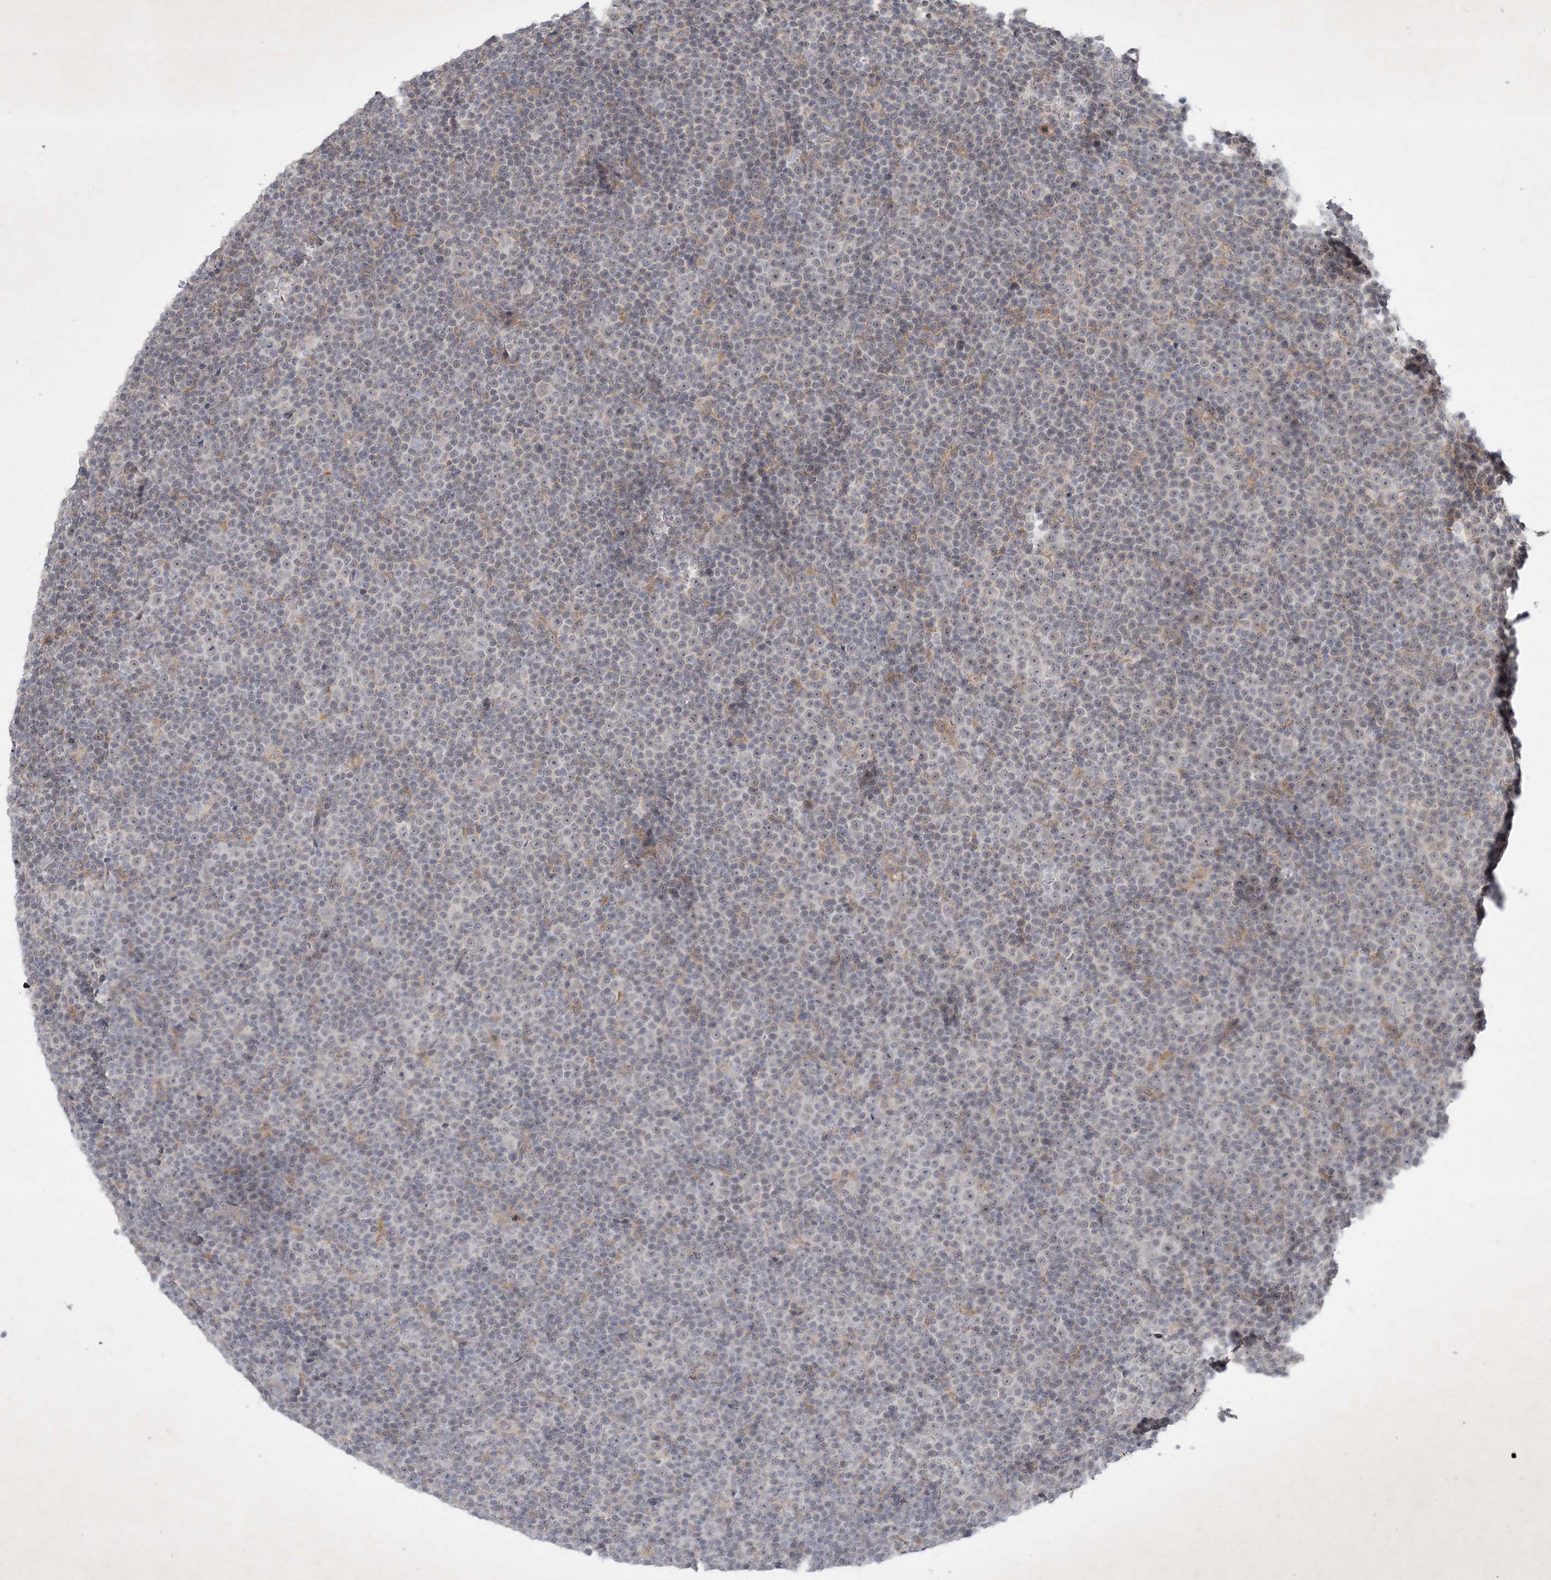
{"staining": {"intensity": "negative", "quantity": "none", "location": "none"}, "tissue": "lymphoma", "cell_type": "Tumor cells", "image_type": "cancer", "snomed": [{"axis": "morphology", "description": "Malignant lymphoma, non-Hodgkin's type, Low grade"}, {"axis": "topography", "description": "Lymph node"}], "caption": "Photomicrograph shows no significant protein staining in tumor cells of lymphoma. Brightfield microscopy of IHC stained with DAB (brown) and hematoxylin (blue), captured at high magnification.", "gene": "BOD1", "patient": {"sex": "female", "age": 67}}